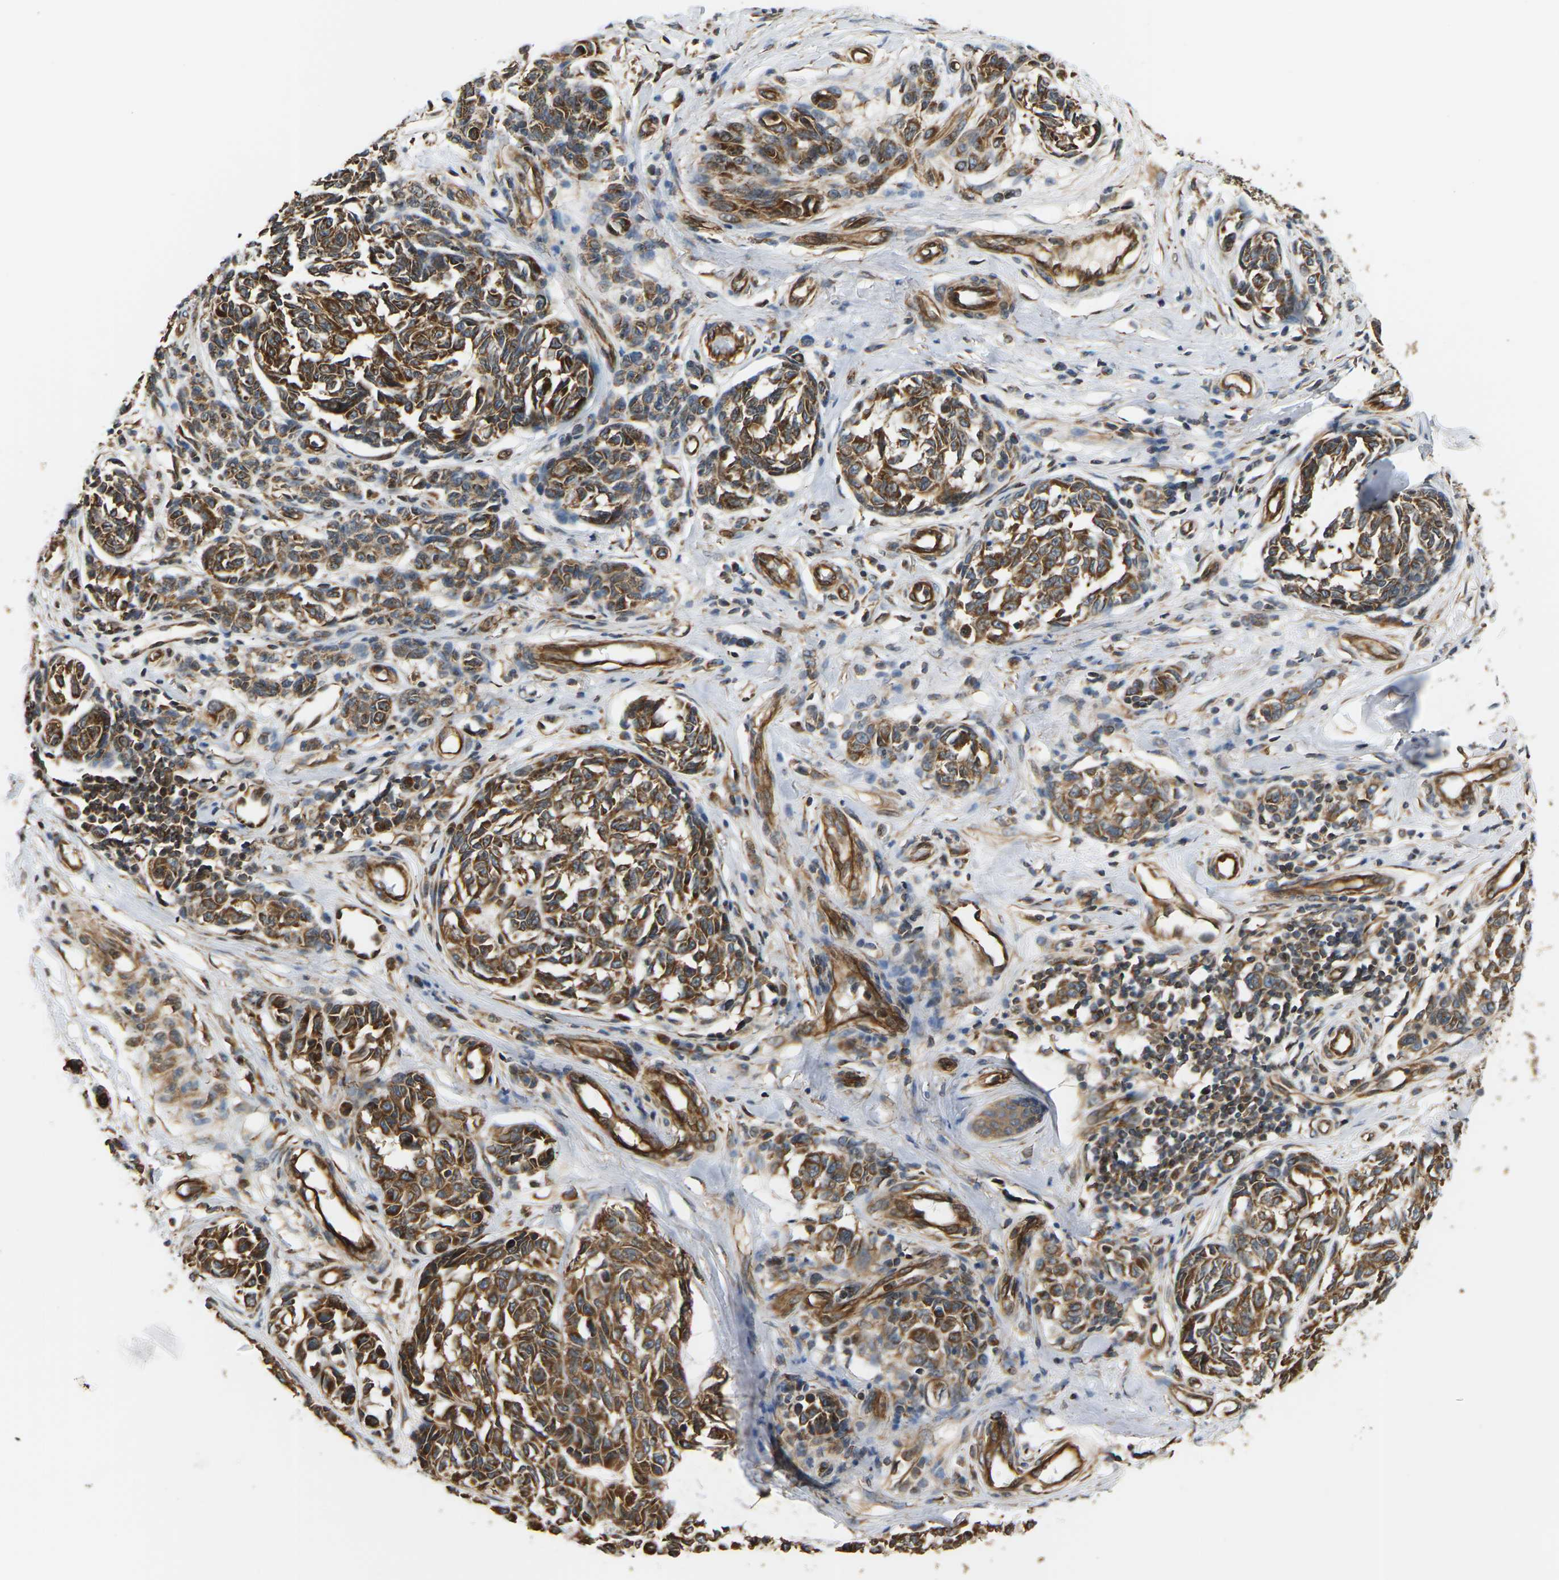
{"staining": {"intensity": "strong", "quantity": ">75%", "location": "cytoplasmic/membranous"}, "tissue": "melanoma", "cell_type": "Tumor cells", "image_type": "cancer", "snomed": [{"axis": "morphology", "description": "Malignant melanoma, NOS"}, {"axis": "topography", "description": "Skin"}], "caption": "DAB immunohistochemical staining of malignant melanoma shows strong cytoplasmic/membranous protein staining in approximately >75% of tumor cells. The protein of interest is shown in brown color, while the nuclei are stained blue.", "gene": "PCDHB4", "patient": {"sex": "female", "age": 64}}